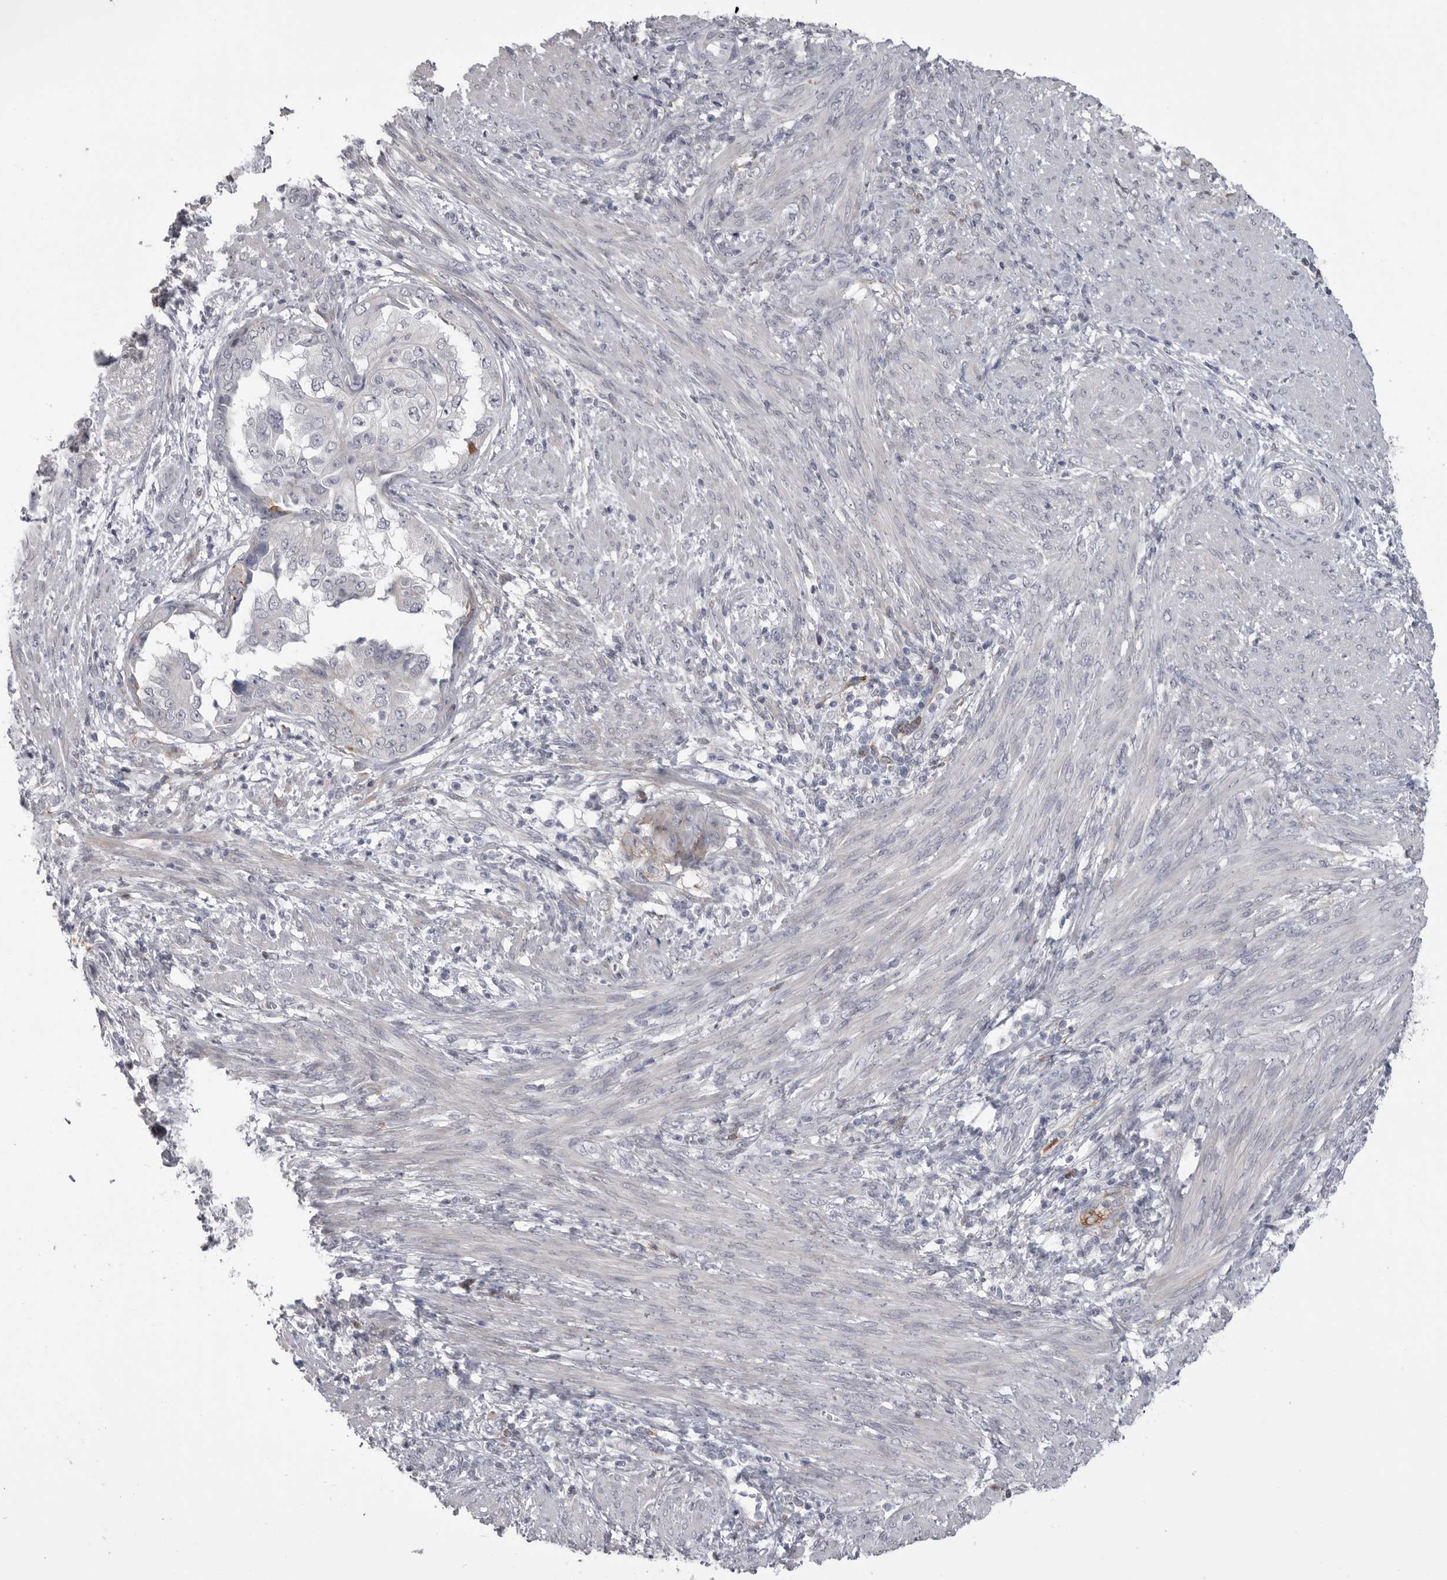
{"staining": {"intensity": "negative", "quantity": "none", "location": "none"}, "tissue": "endometrial cancer", "cell_type": "Tumor cells", "image_type": "cancer", "snomed": [{"axis": "morphology", "description": "Adenocarcinoma, NOS"}, {"axis": "topography", "description": "Endometrium"}], "caption": "IHC image of neoplastic tissue: human endometrial cancer stained with DAB exhibits no significant protein staining in tumor cells.", "gene": "SERPING1", "patient": {"sex": "female", "age": 85}}